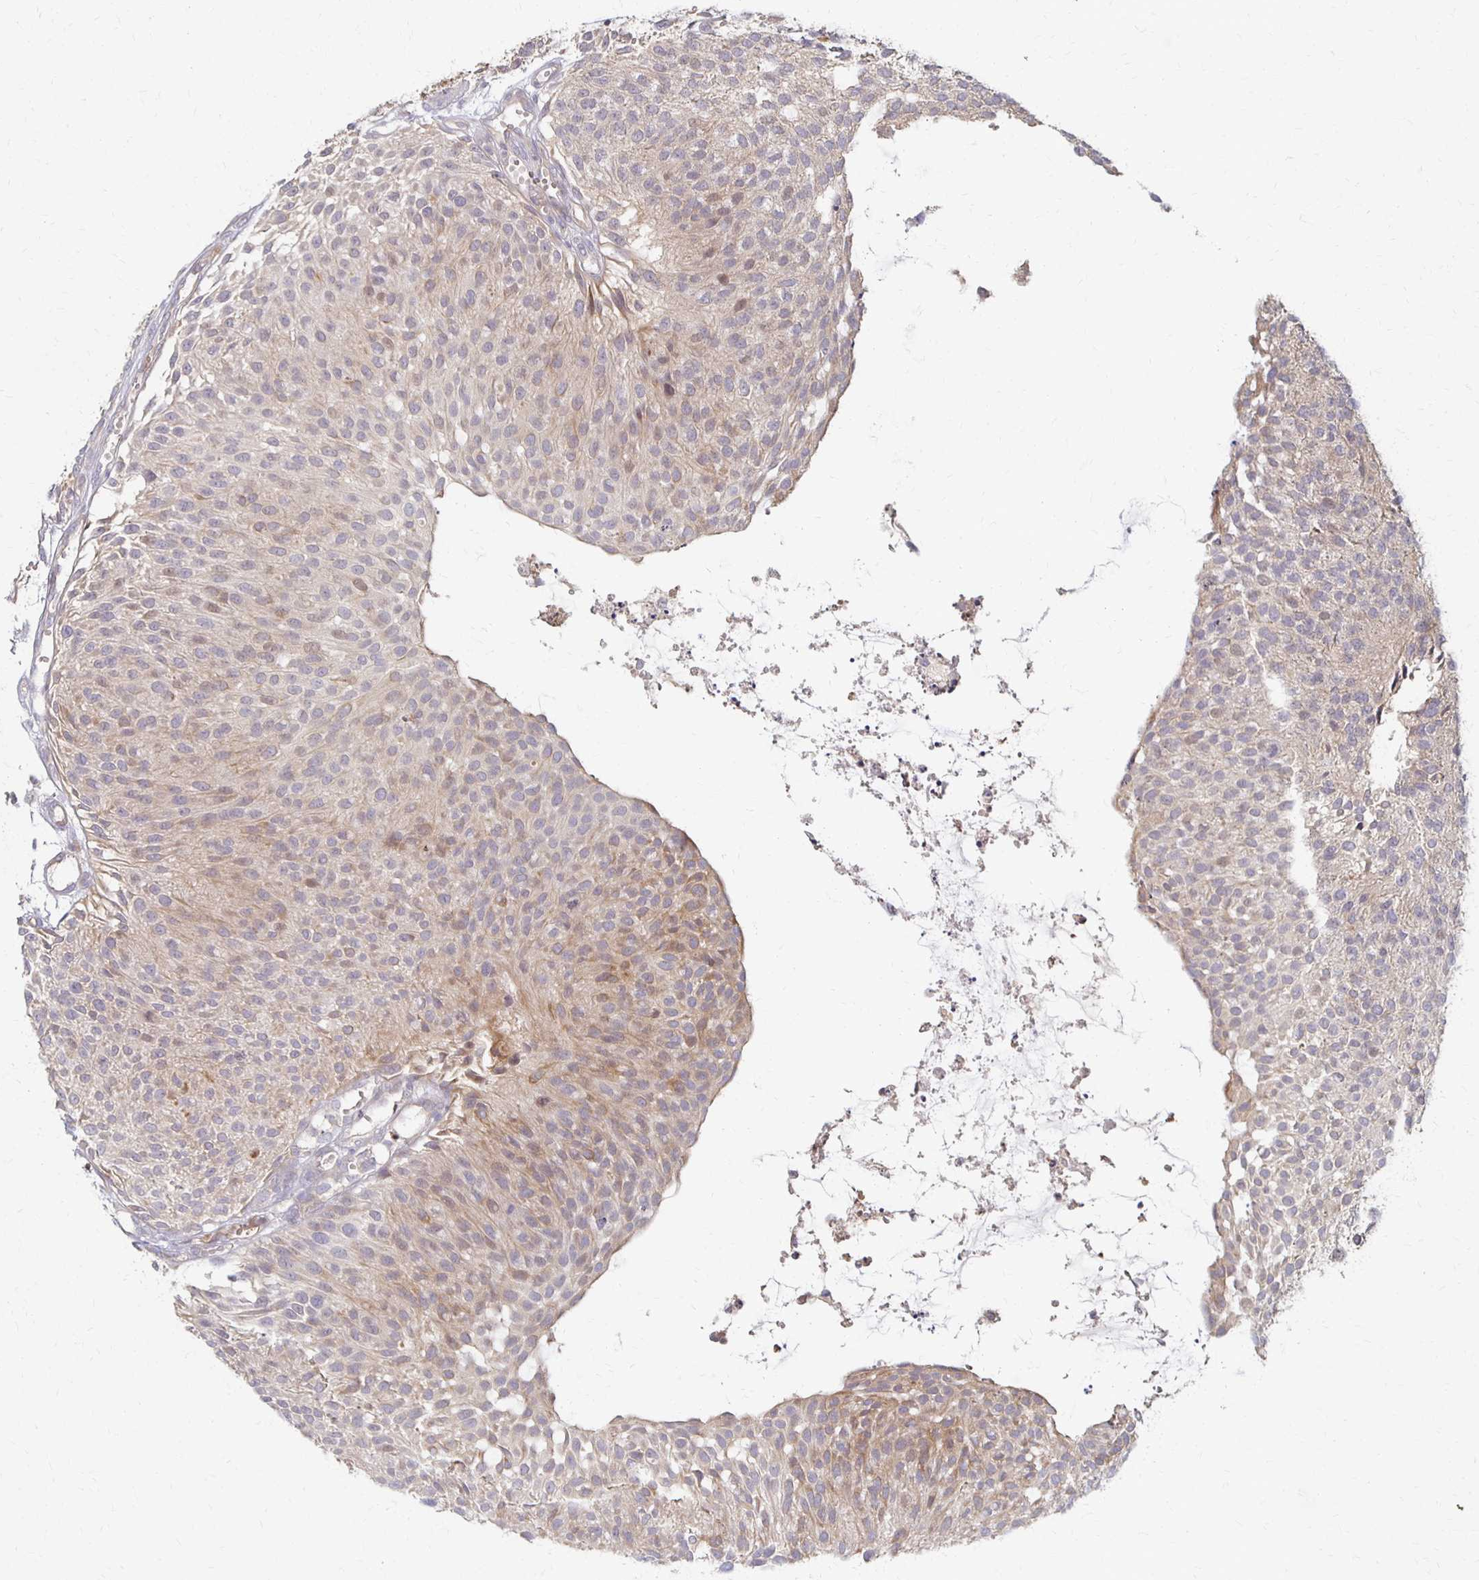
{"staining": {"intensity": "moderate", "quantity": "25%-75%", "location": "cytoplasmic/membranous,nuclear"}, "tissue": "urothelial cancer", "cell_type": "Tumor cells", "image_type": "cancer", "snomed": [{"axis": "morphology", "description": "Urothelial carcinoma, NOS"}, {"axis": "topography", "description": "Urinary bladder"}], "caption": "Urothelial cancer tissue shows moderate cytoplasmic/membranous and nuclear positivity in about 25%-75% of tumor cells, visualized by immunohistochemistry.", "gene": "PRKCB", "patient": {"sex": "male", "age": 84}}